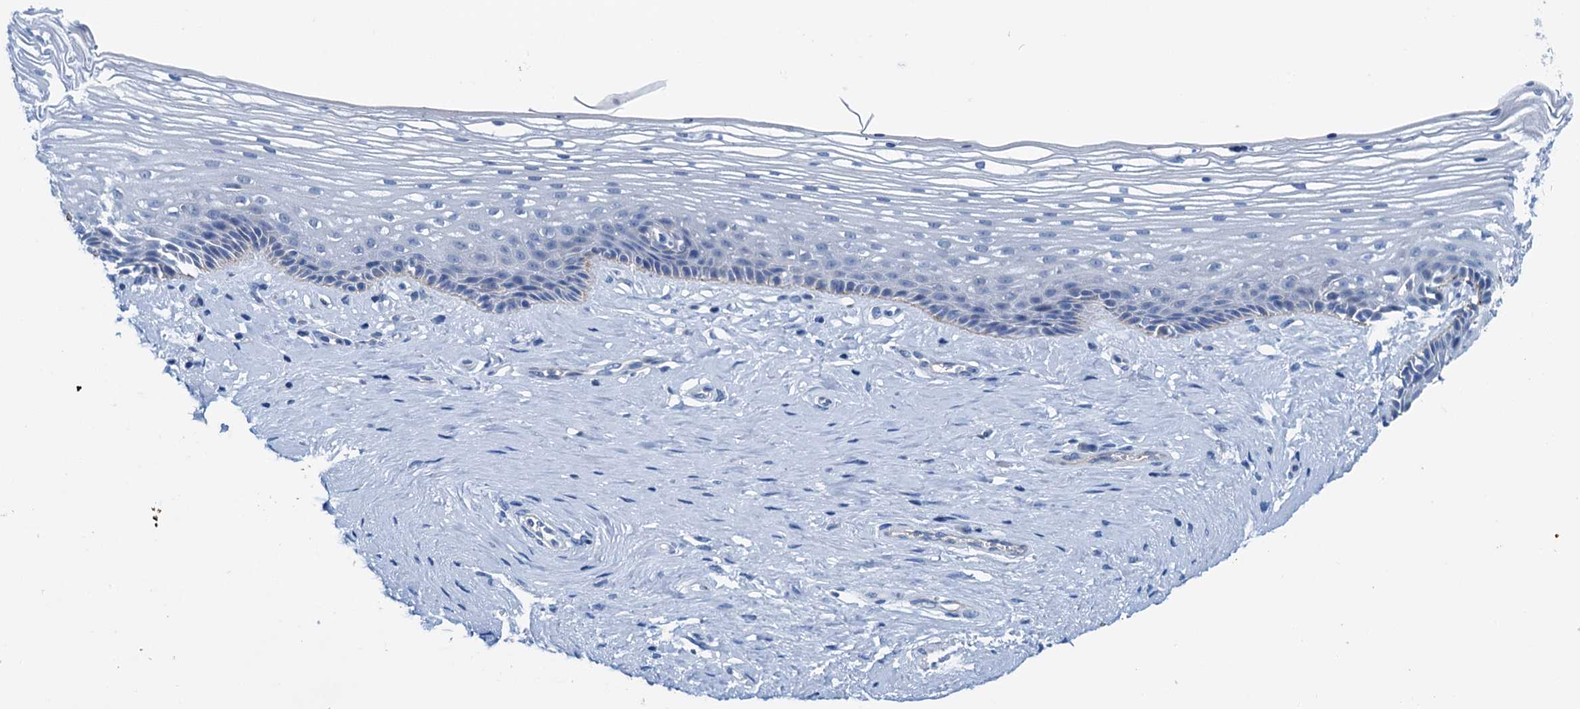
{"staining": {"intensity": "negative", "quantity": "none", "location": "none"}, "tissue": "vagina", "cell_type": "Squamous epithelial cells", "image_type": "normal", "snomed": [{"axis": "morphology", "description": "Normal tissue, NOS"}, {"axis": "topography", "description": "Vagina"}], "caption": "DAB (3,3'-diaminobenzidine) immunohistochemical staining of benign human vagina demonstrates no significant positivity in squamous epithelial cells. Brightfield microscopy of immunohistochemistry stained with DAB (brown) and hematoxylin (blue), captured at high magnification.", "gene": "KNDC1", "patient": {"sex": "female", "age": 46}}